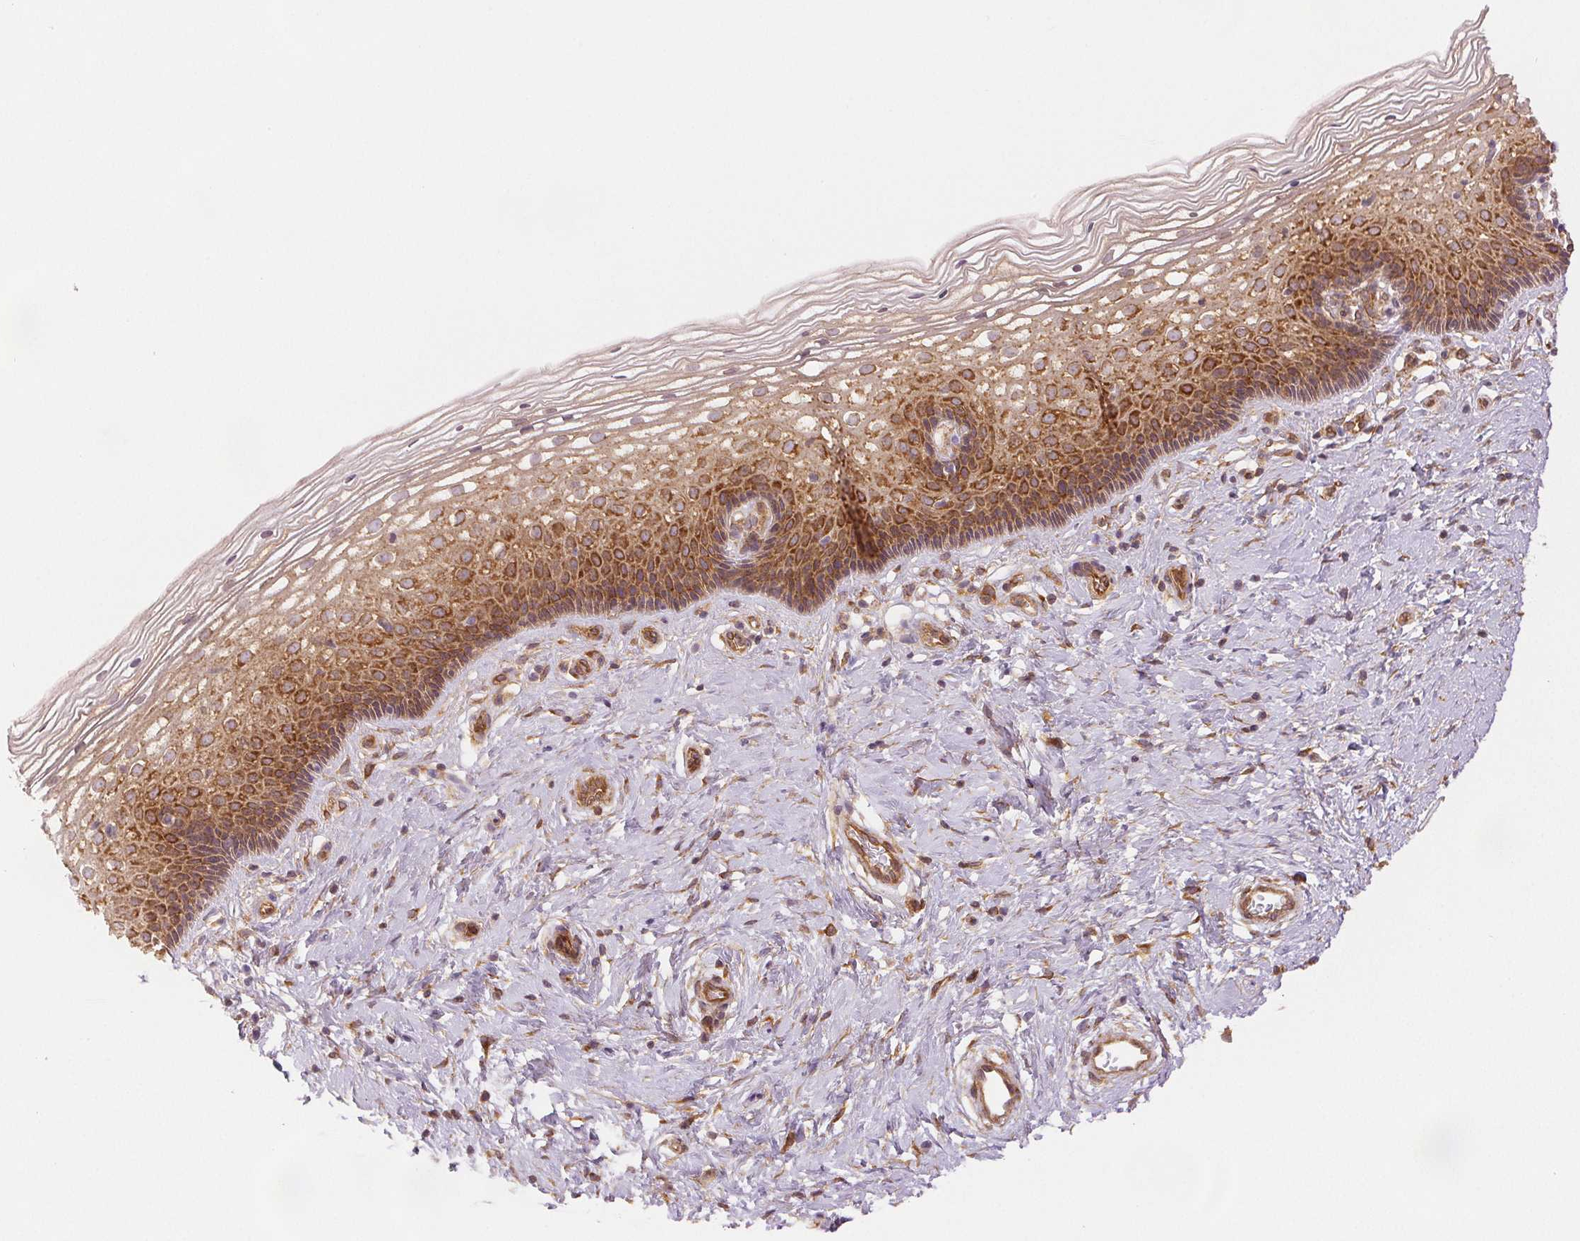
{"staining": {"intensity": "negative", "quantity": "none", "location": "none"}, "tissue": "cervix", "cell_type": "Glandular cells", "image_type": "normal", "snomed": [{"axis": "morphology", "description": "Normal tissue, NOS"}, {"axis": "topography", "description": "Cervix"}], "caption": "Protein analysis of unremarkable cervix exhibits no significant expression in glandular cells. Brightfield microscopy of IHC stained with DAB (3,3'-diaminobenzidine) (brown) and hematoxylin (blue), captured at high magnification.", "gene": "DIAPH2", "patient": {"sex": "female", "age": 34}}